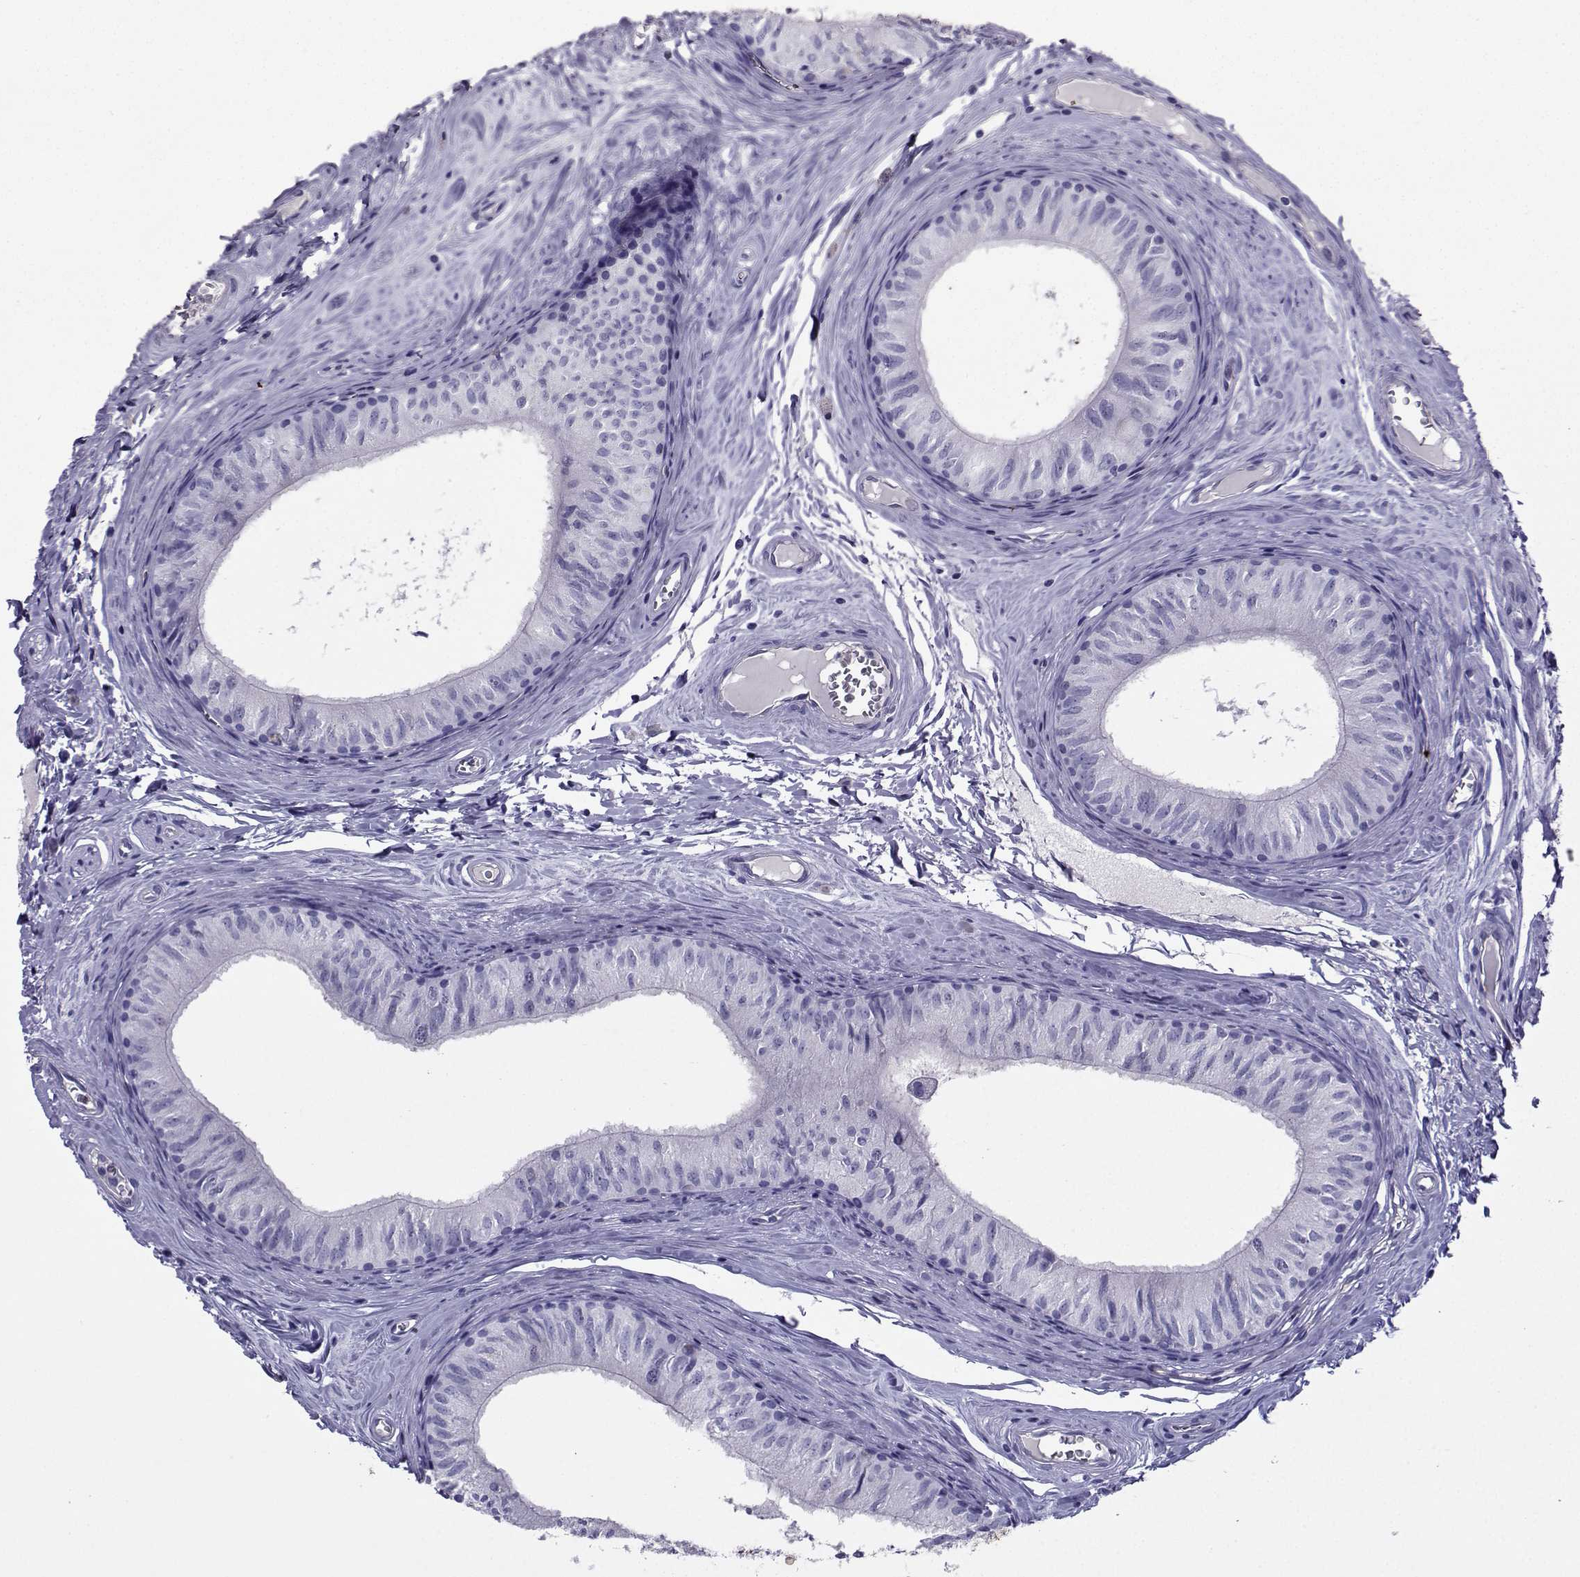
{"staining": {"intensity": "negative", "quantity": "none", "location": "none"}, "tissue": "epididymis", "cell_type": "Glandular cells", "image_type": "normal", "snomed": [{"axis": "morphology", "description": "Normal tissue, NOS"}, {"axis": "topography", "description": "Epididymis"}], "caption": "The micrograph shows no significant expression in glandular cells of epididymis.", "gene": "CLUL1", "patient": {"sex": "male", "age": 52}}